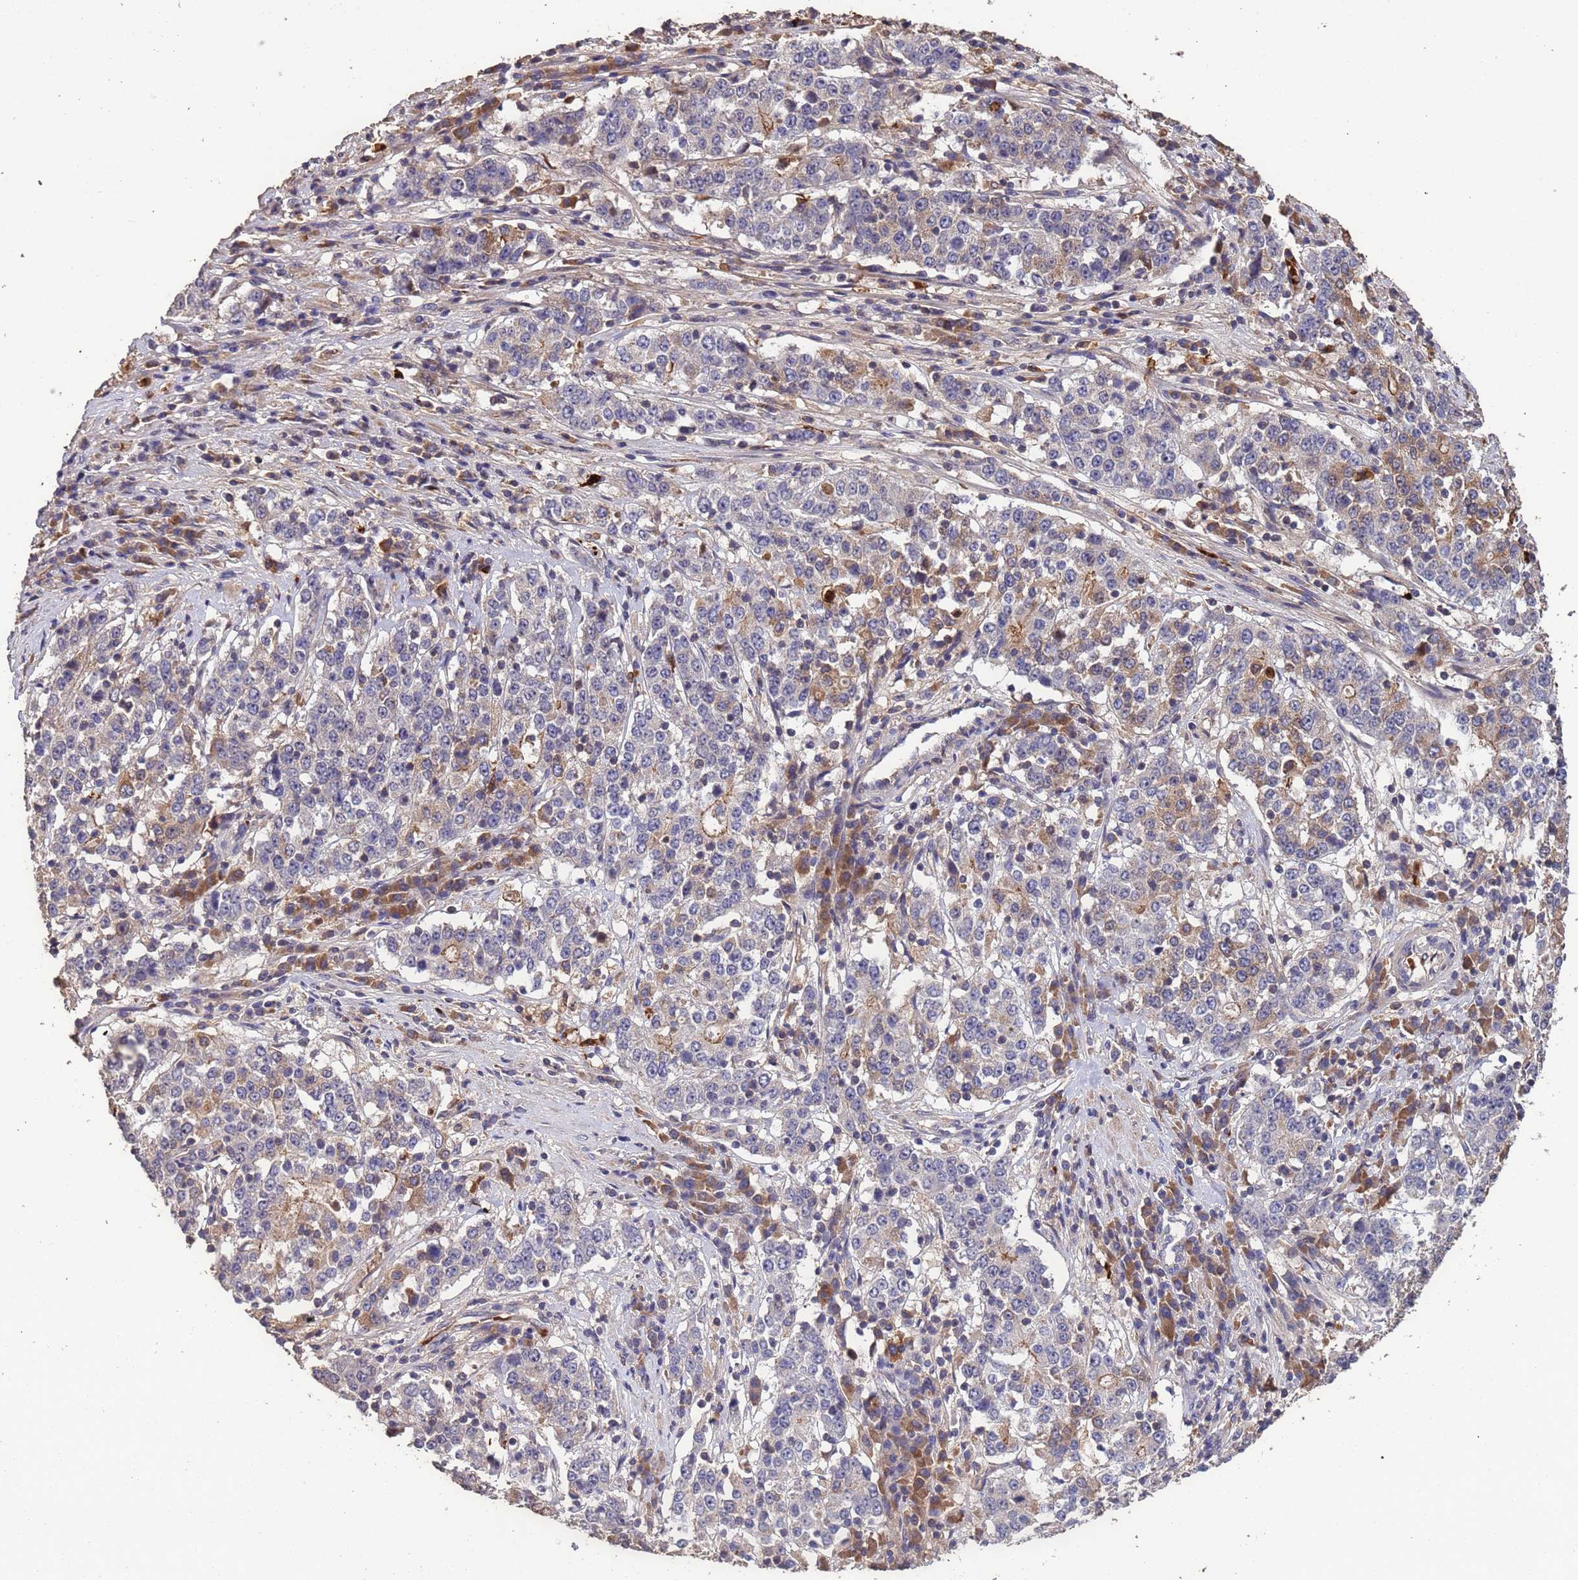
{"staining": {"intensity": "moderate", "quantity": "<25%", "location": "cytoplasmic/membranous"}, "tissue": "stomach cancer", "cell_type": "Tumor cells", "image_type": "cancer", "snomed": [{"axis": "morphology", "description": "Adenocarcinoma, NOS"}, {"axis": "topography", "description": "Stomach"}], "caption": "High-magnification brightfield microscopy of stomach cancer (adenocarcinoma) stained with DAB (brown) and counterstained with hematoxylin (blue). tumor cells exhibit moderate cytoplasmic/membranous positivity is appreciated in approximately<25% of cells. (brown staining indicates protein expression, while blue staining denotes nuclei).", "gene": "CCDC184", "patient": {"sex": "male", "age": 59}}